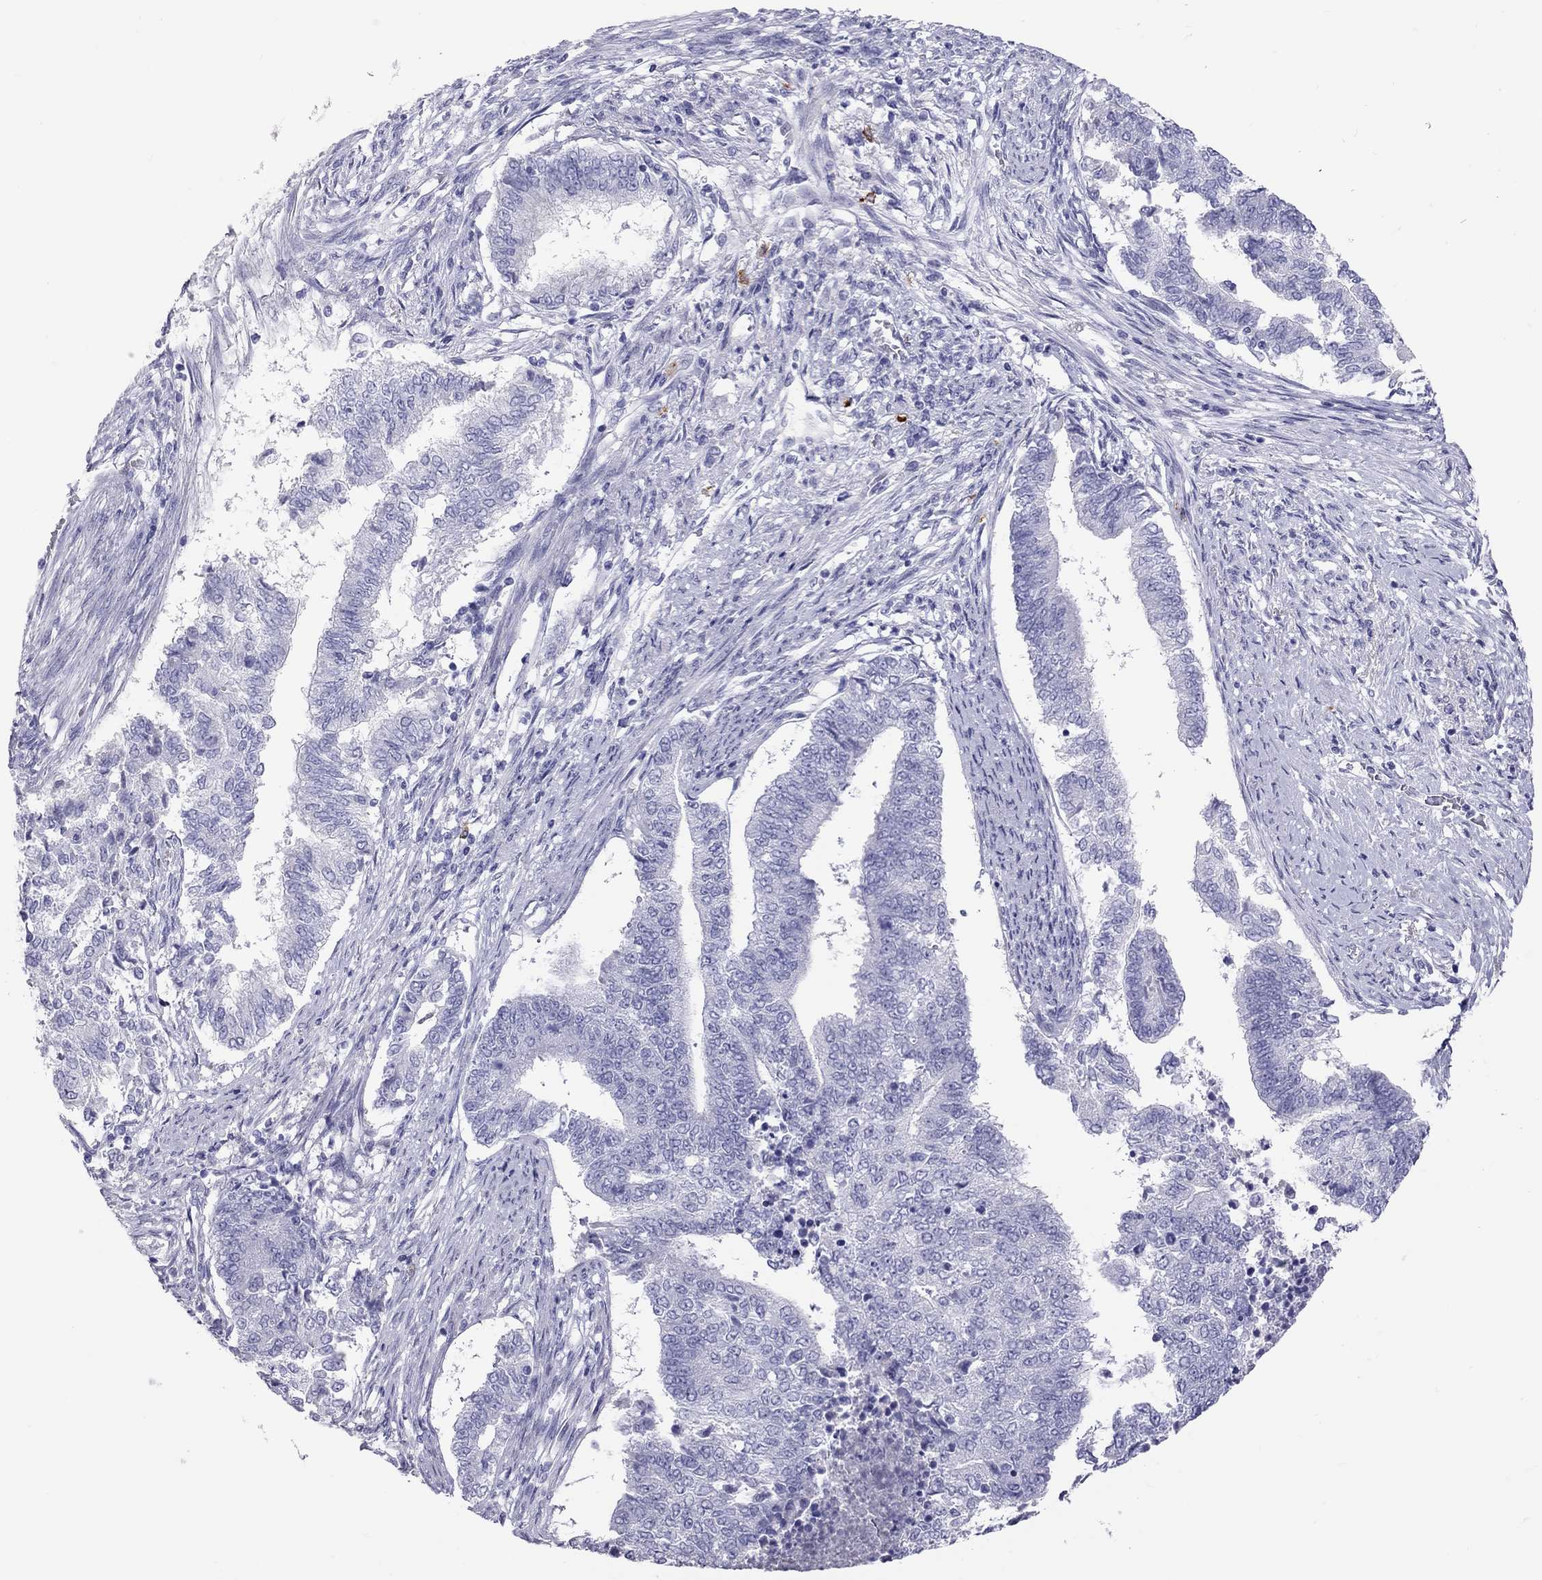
{"staining": {"intensity": "negative", "quantity": "none", "location": "none"}, "tissue": "endometrial cancer", "cell_type": "Tumor cells", "image_type": "cancer", "snomed": [{"axis": "morphology", "description": "Adenocarcinoma, NOS"}, {"axis": "topography", "description": "Endometrium"}], "caption": "Tumor cells show no significant staining in endometrial cancer (adenocarcinoma). (Brightfield microscopy of DAB (3,3'-diaminobenzidine) IHC at high magnification).", "gene": "IL17REL", "patient": {"sex": "female", "age": 65}}